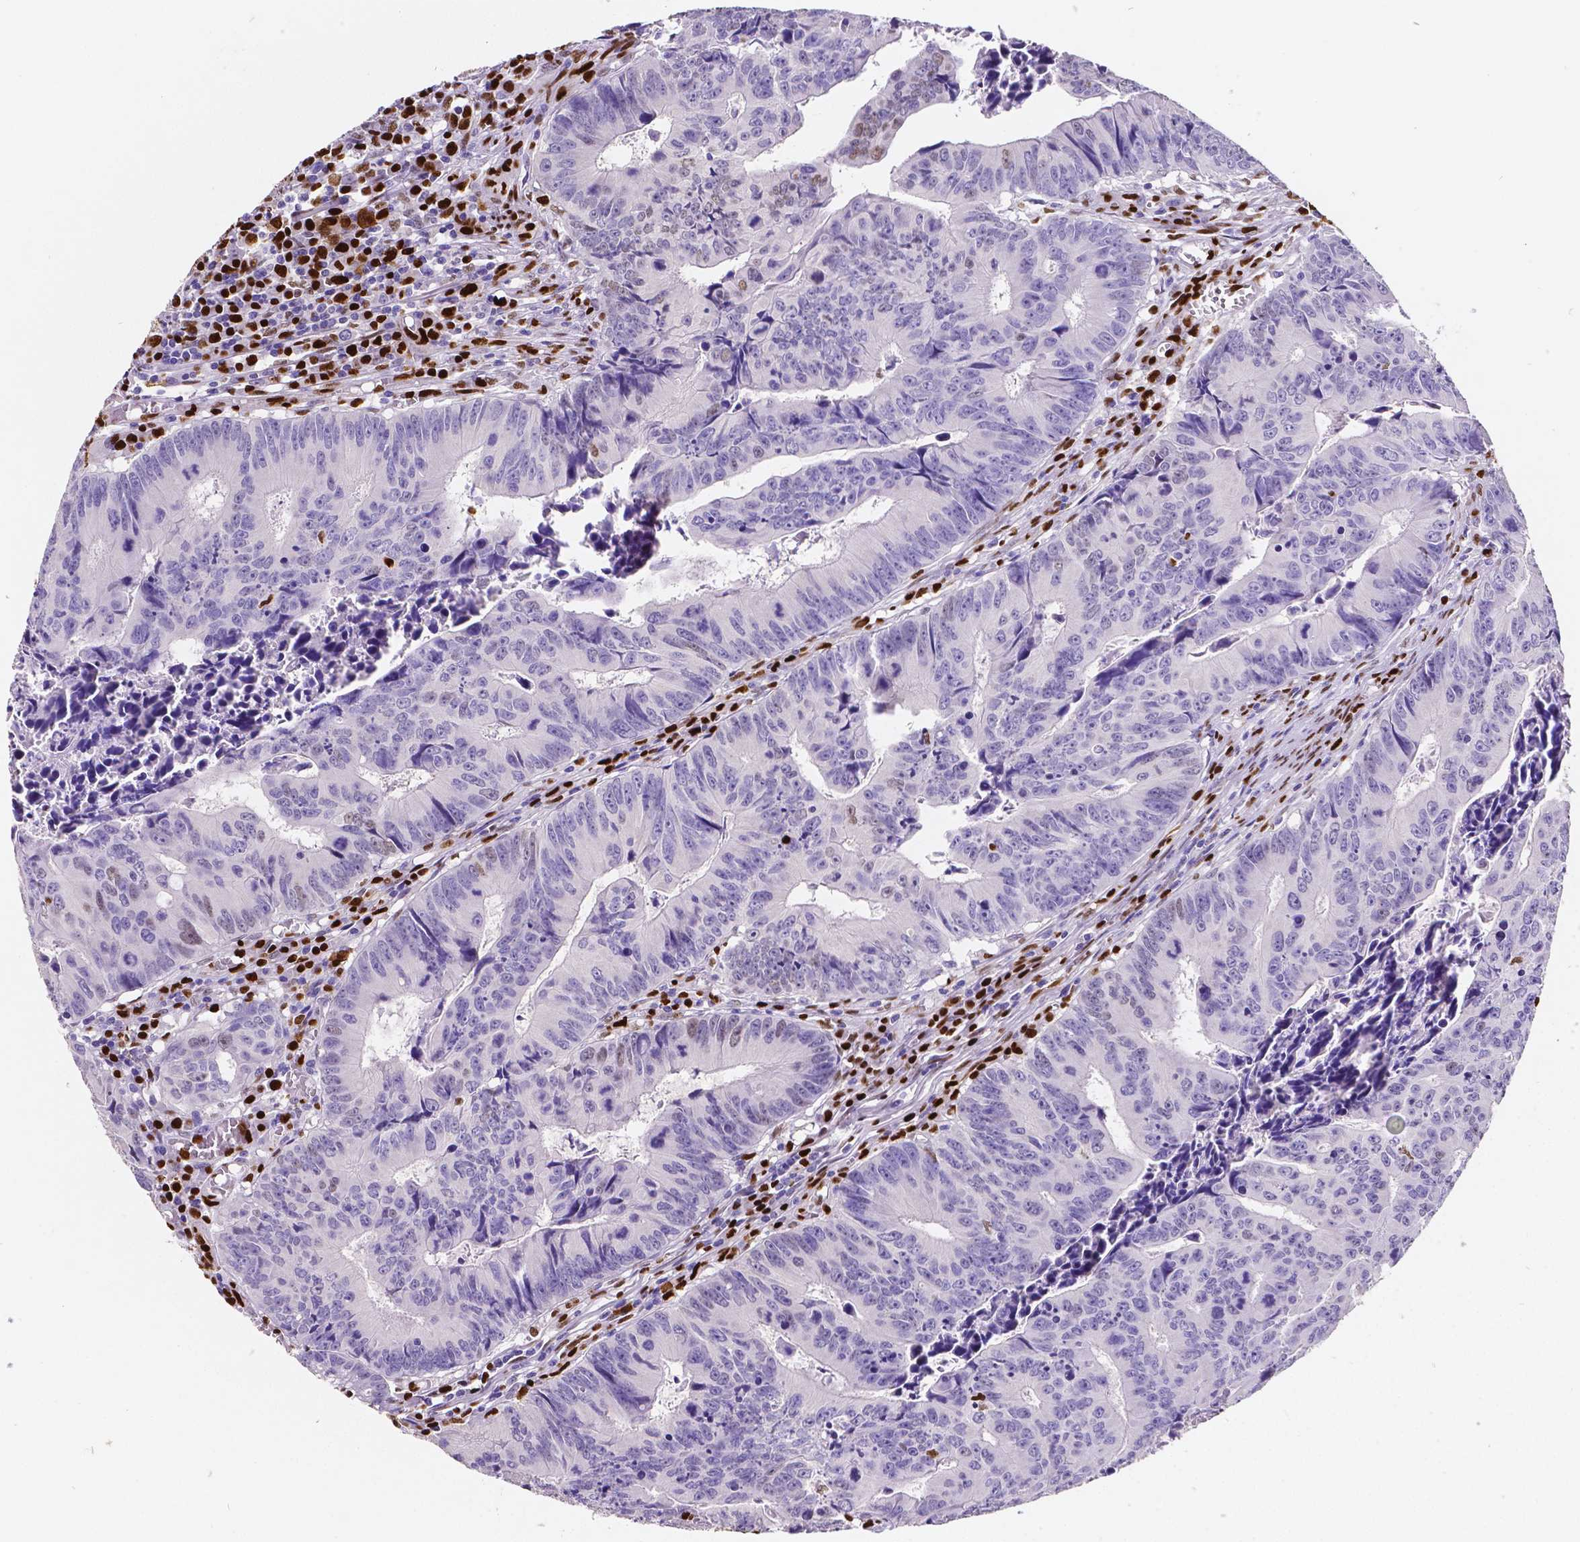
{"staining": {"intensity": "negative", "quantity": "none", "location": "none"}, "tissue": "colorectal cancer", "cell_type": "Tumor cells", "image_type": "cancer", "snomed": [{"axis": "morphology", "description": "Adenocarcinoma, NOS"}, {"axis": "topography", "description": "Colon"}], "caption": "This is an immunohistochemistry (IHC) photomicrograph of adenocarcinoma (colorectal). There is no expression in tumor cells.", "gene": "MEF2C", "patient": {"sex": "female", "age": 87}}